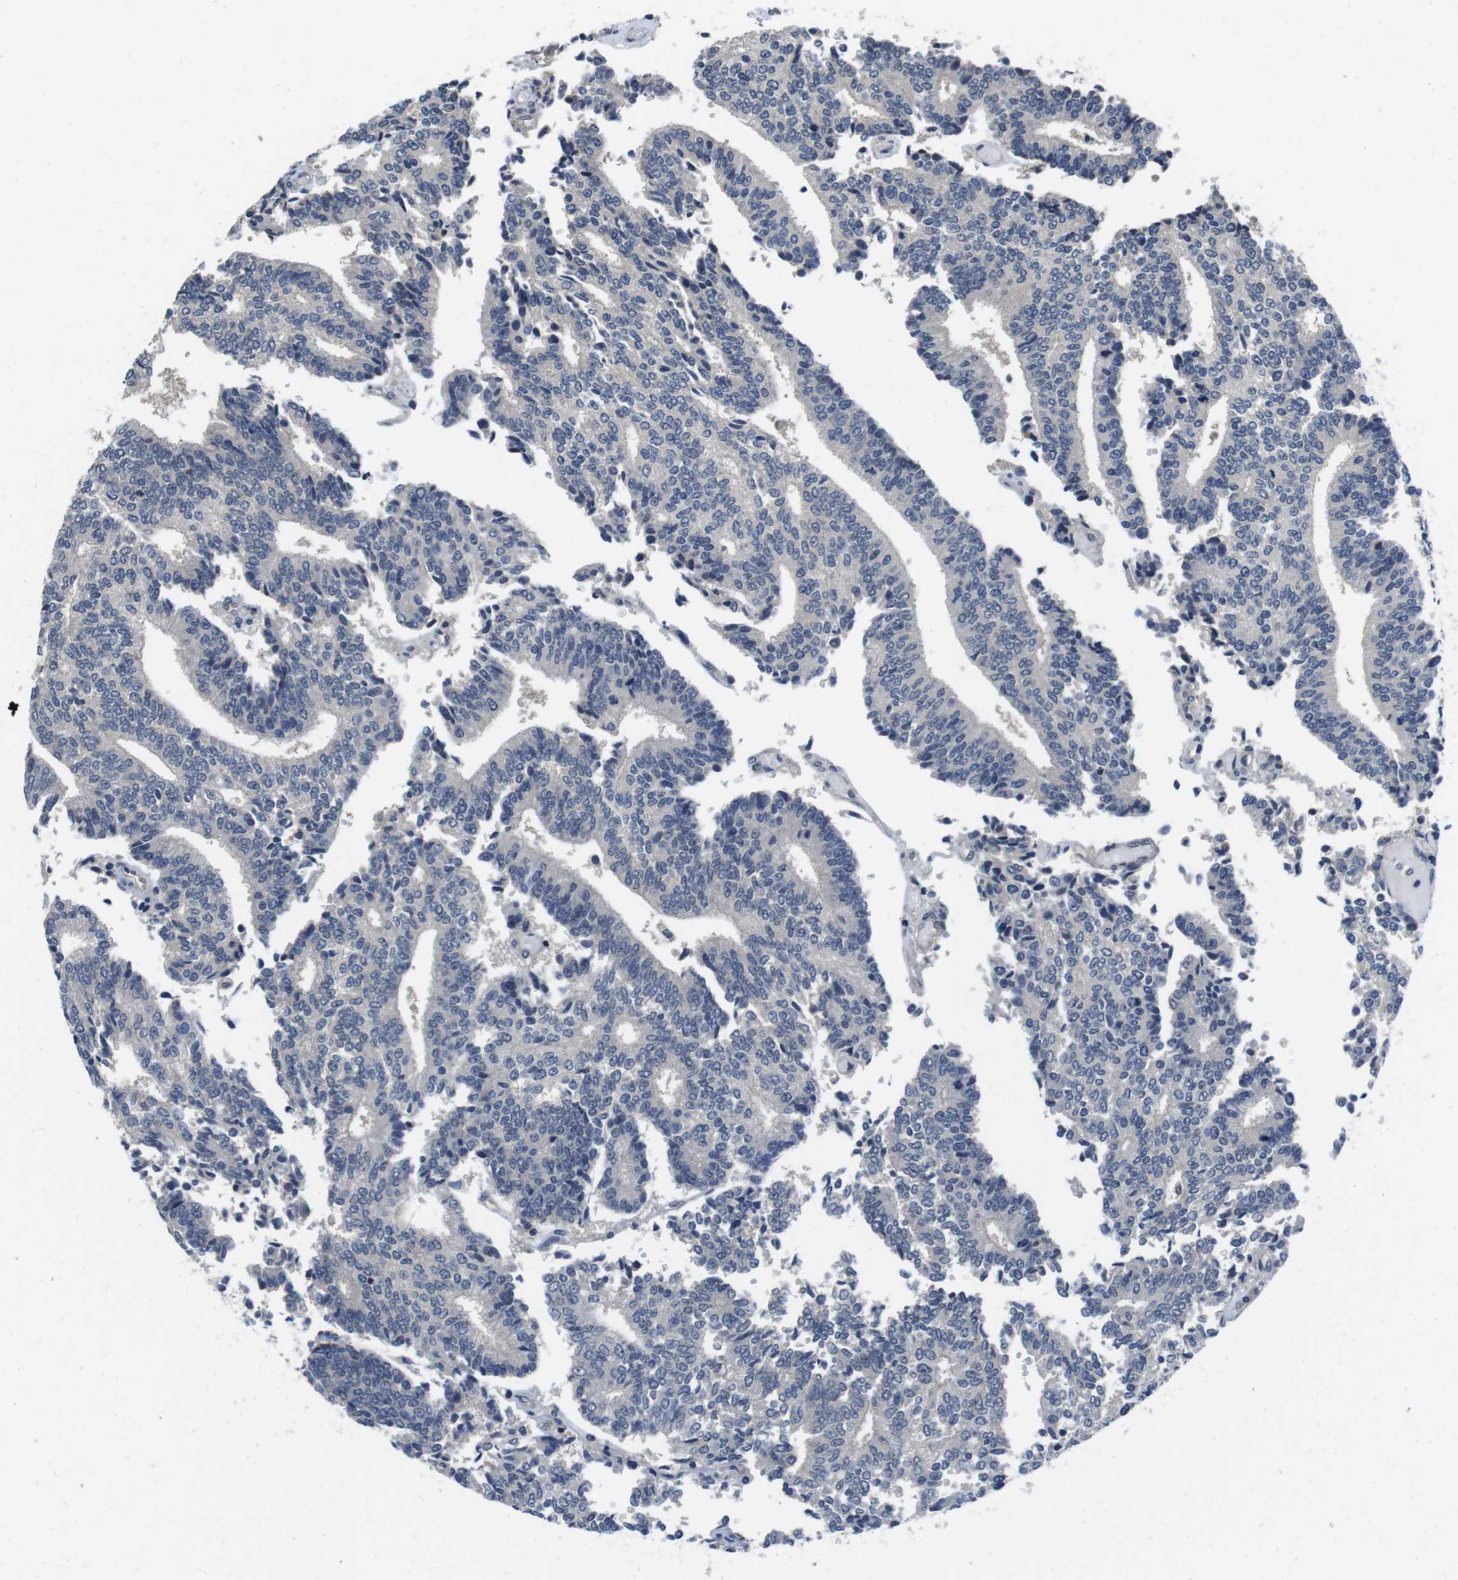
{"staining": {"intensity": "negative", "quantity": "none", "location": "none"}, "tissue": "prostate cancer", "cell_type": "Tumor cells", "image_type": "cancer", "snomed": [{"axis": "morphology", "description": "Normal tissue, NOS"}, {"axis": "morphology", "description": "Adenocarcinoma, High grade"}, {"axis": "topography", "description": "Prostate"}, {"axis": "topography", "description": "Seminal veicle"}], "caption": "Protein analysis of prostate cancer reveals no significant staining in tumor cells.", "gene": "FADD", "patient": {"sex": "male", "age": 55}}